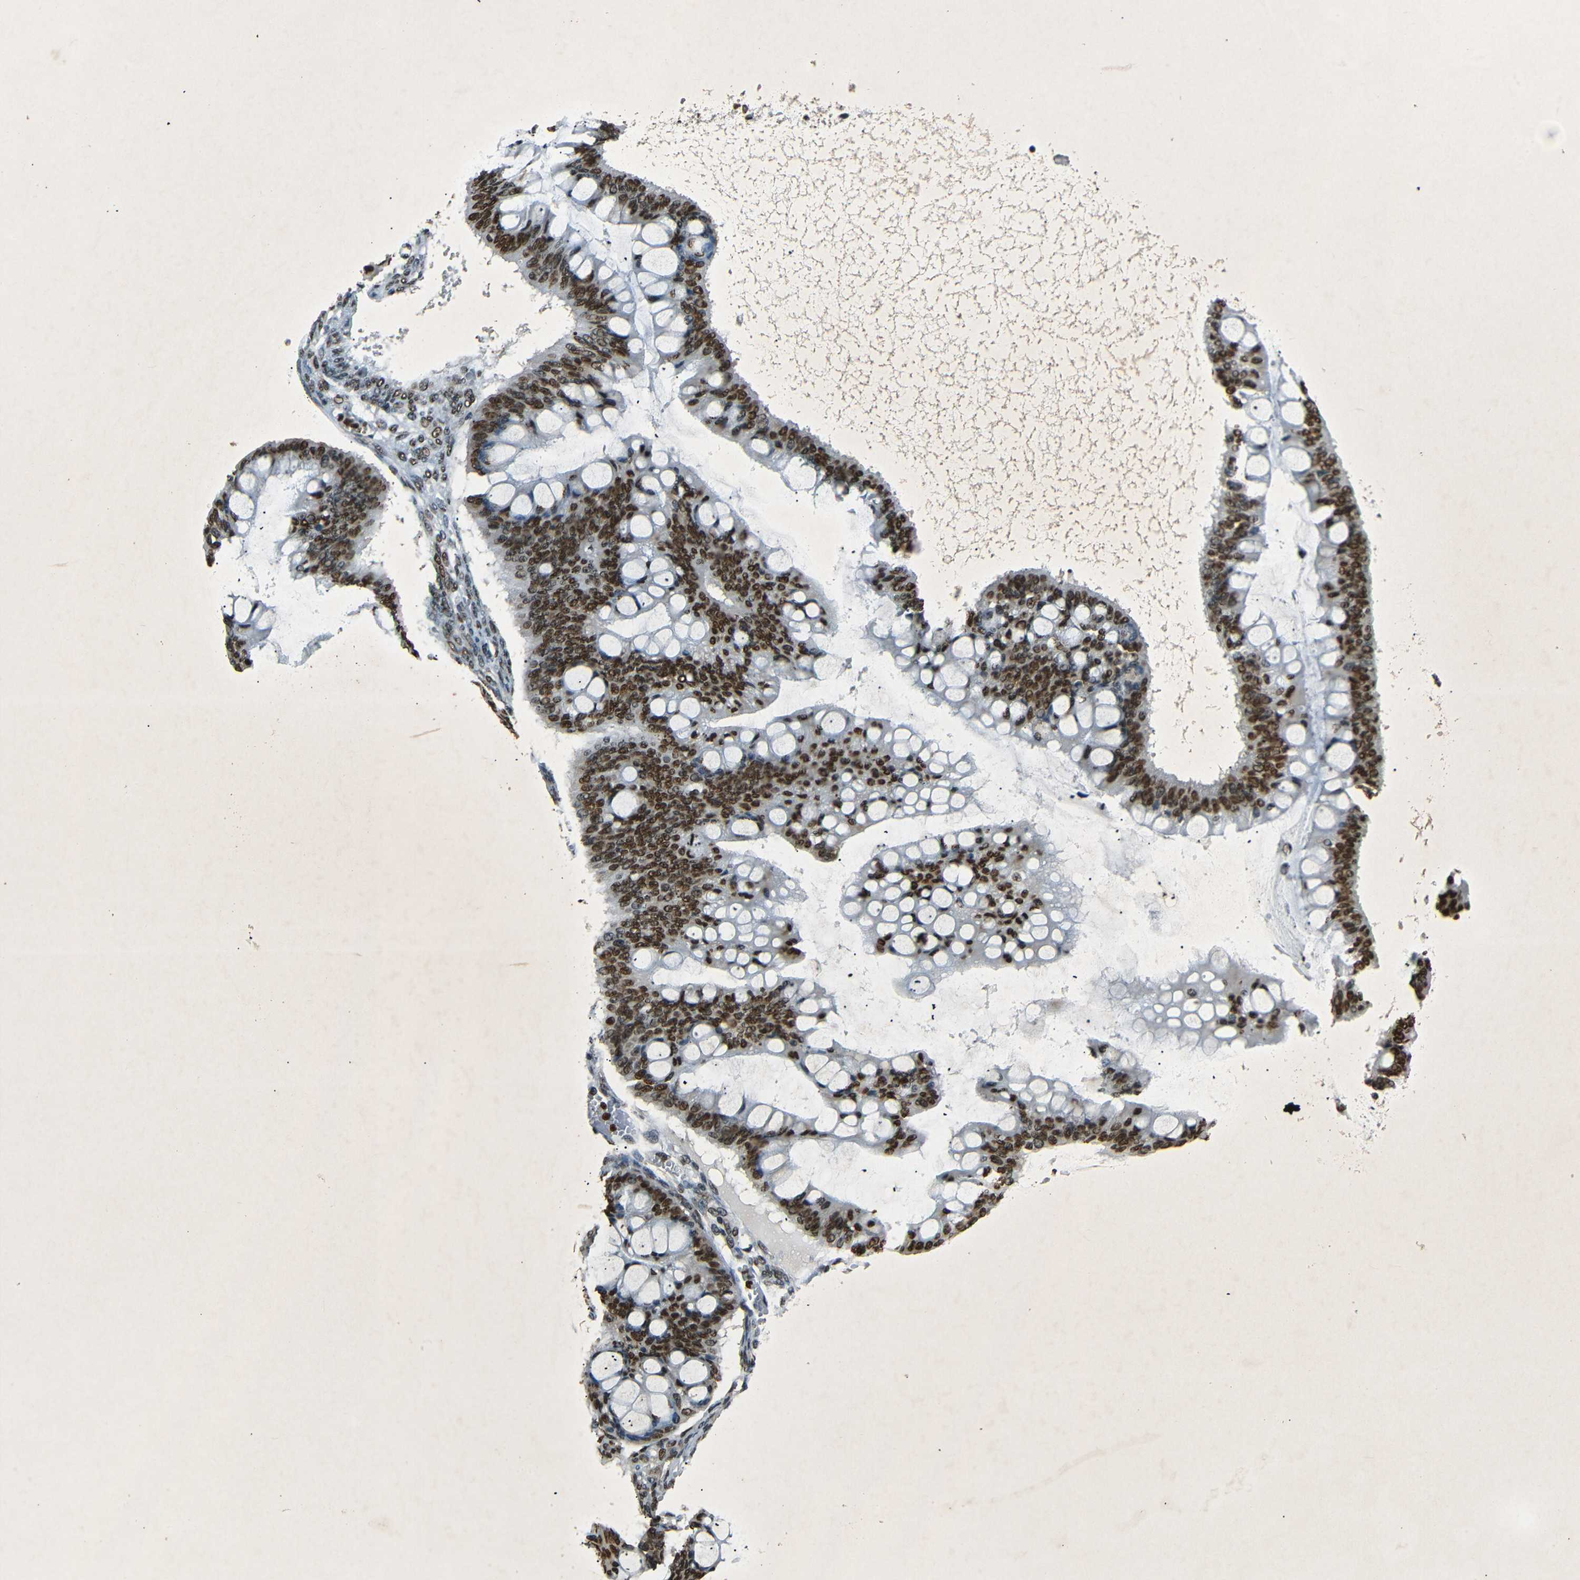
{"staining": {"intensity": "strong", "quantity": "25%-75%", "location": "nuclear"}, "tissue": "ovarian cancer", "cell_type": "Tumor cells", "image_type": "cancer", "snomed": [{"axis": "morphology", "description": "Cystadenocarcinoma, mucinous, NOS"}, {"axis": "topography", "description": "Ovary"}], "caption": "Immunohistochemical staining of human ovarian cancer (mucinous cystadenocarcinoma) displays high levels of strong nuclear protein staining in about 25%-75% of tumor cells.", "gene": "HMGN1", "patient": {"sex": "female", "age": 73}}